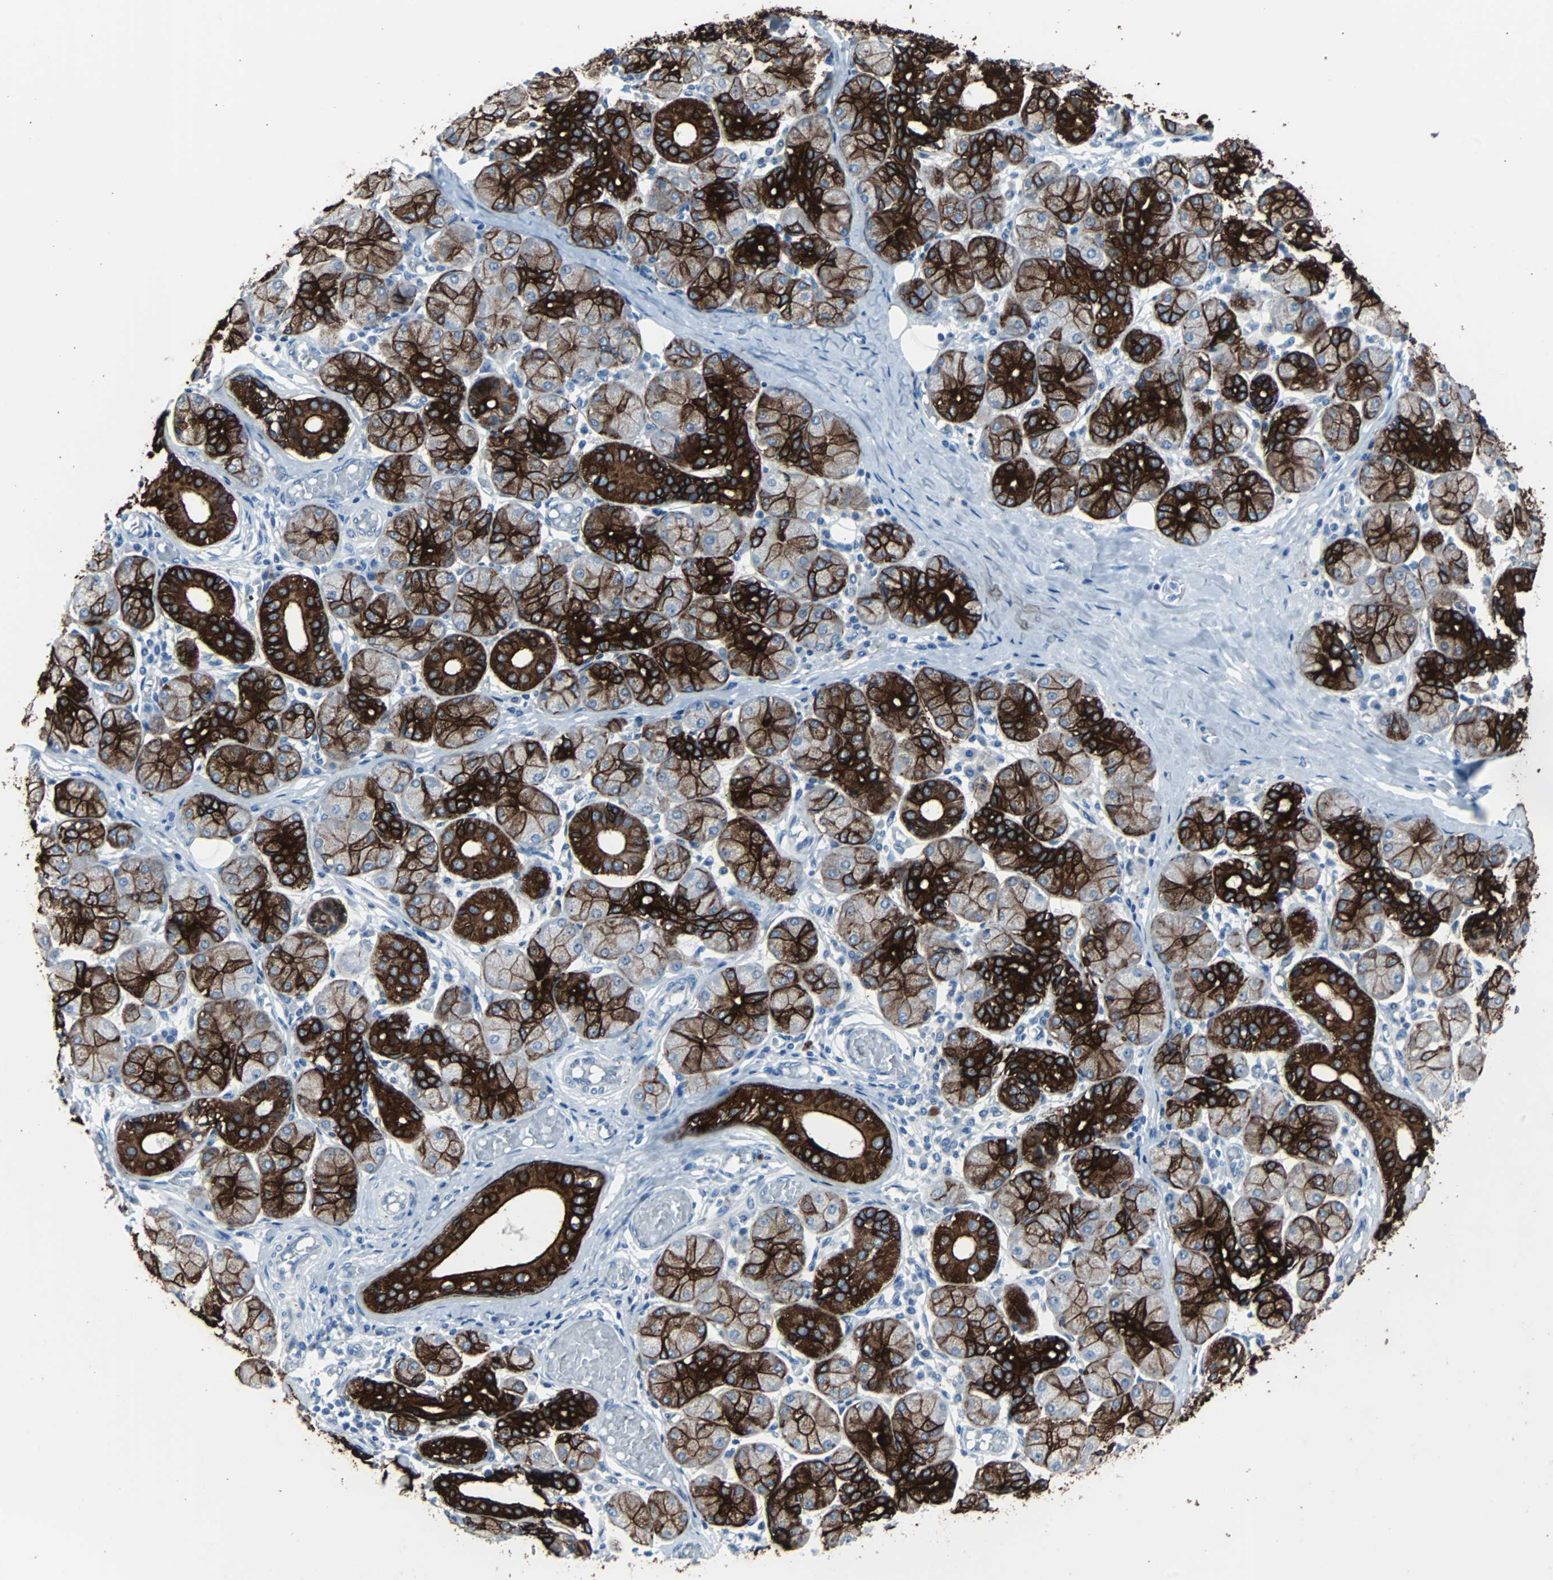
{"staining": {"intensity": "strong", "quantity": ">75%", "location": "cytoplasmic/membranous"}, "tissue": "salivary gland", "cell_type": "Glandular cells", "image_type": "normal", "snomed": [{"axis": "morphology", "description": "Normal tissue, NOS"}, {"axis": "topography", "description": "Salivary gland"}], "caption": "Immunohistochemical staining of unremarkable salivary gland shows high levels of strong cytoplasmic/membranous expression in approximately >75% of glandular cells. Using DAB (3,3'-diaminobenzidine) (brown) and hematoxylin (blue) stains, captured at high magnification using brightfield microscopy.", "gene": "KRT7", "patient": {"sex": "female", "age": 24}}